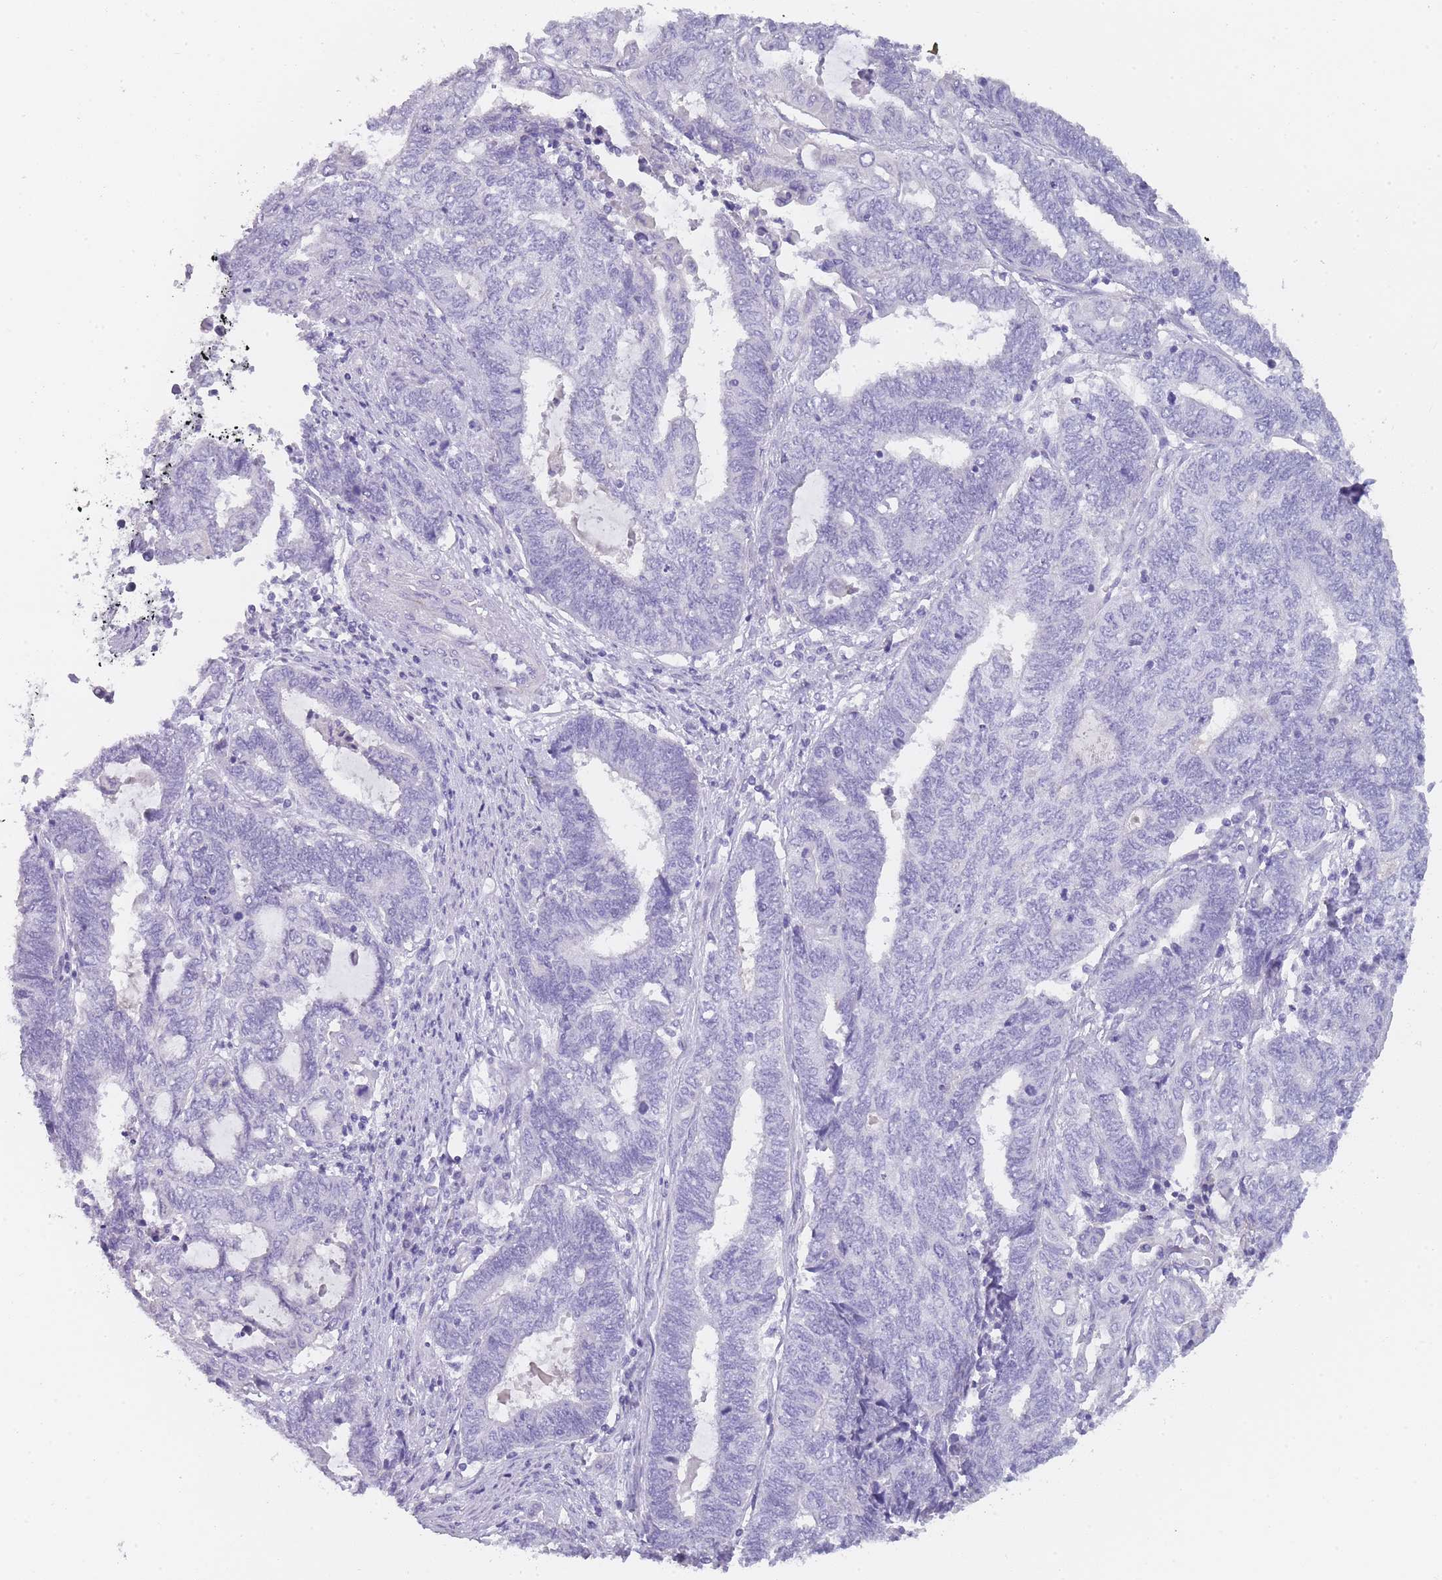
{"staining": {"intensity": "negative", "quantity": "none", "location": "none"}, "tissue": "endometrial cancer", "cell_type": "Tumor cells", "image_type": "cancer", "snomed": [{"axis": "morphology", "description": "Adenocarcinoma, NOS"}, {"axis": "topography", "description": "Uterus"}, {"axis": "topography", "description": "Endometrium"}], "caption": "A high-resolution histopathology image shows immunohistochemistry staining of adenocarcinoma (endometrial), which shows no significant positivity in tumor cells.", "gene": "TCP11", "patient": {"sex": "female", "age": 70}}